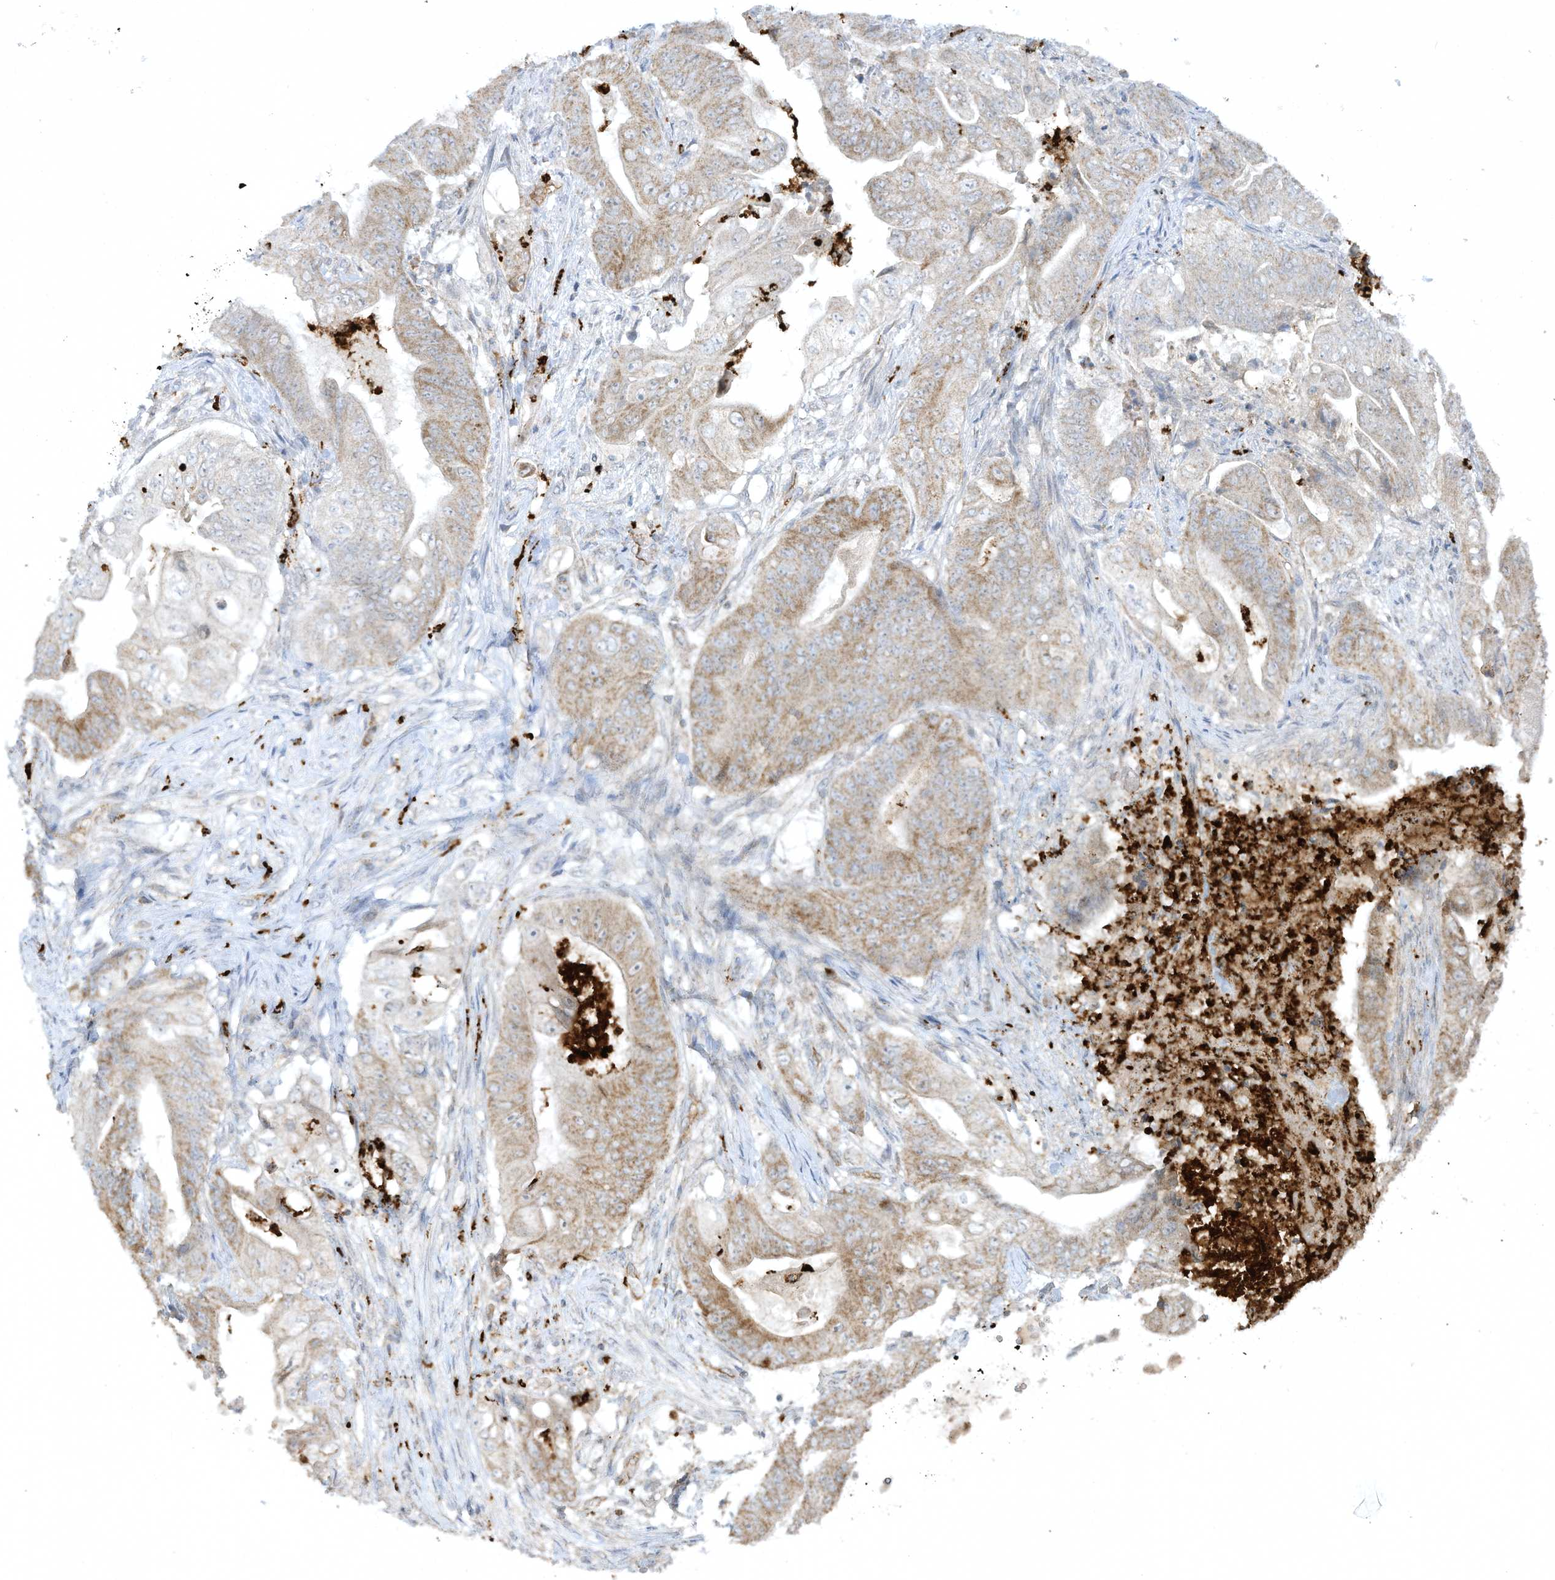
{"staining": {"intensity": "moderate", "quantity": ">75%", "location": "cytoplasmic/membranous"}, "tissue": "stomach cancer", "cell_type": "Tumor cells", "image_type": "cancer", "snomed": [{"axis": "morphology", "description": "Adenocarcinoma, NOS"}, {"axis": "topography", "description": "Stomach"}], "caption": "About >75% of tumor cells in stomach cancer (adenocarcinoma) exhibit moderate cytoplasmic/membranous protein expression as visualized by brown immunohistochemical staining.", "gene": "CHRNA4", "patient": {"sex": "female", "age": 73}}